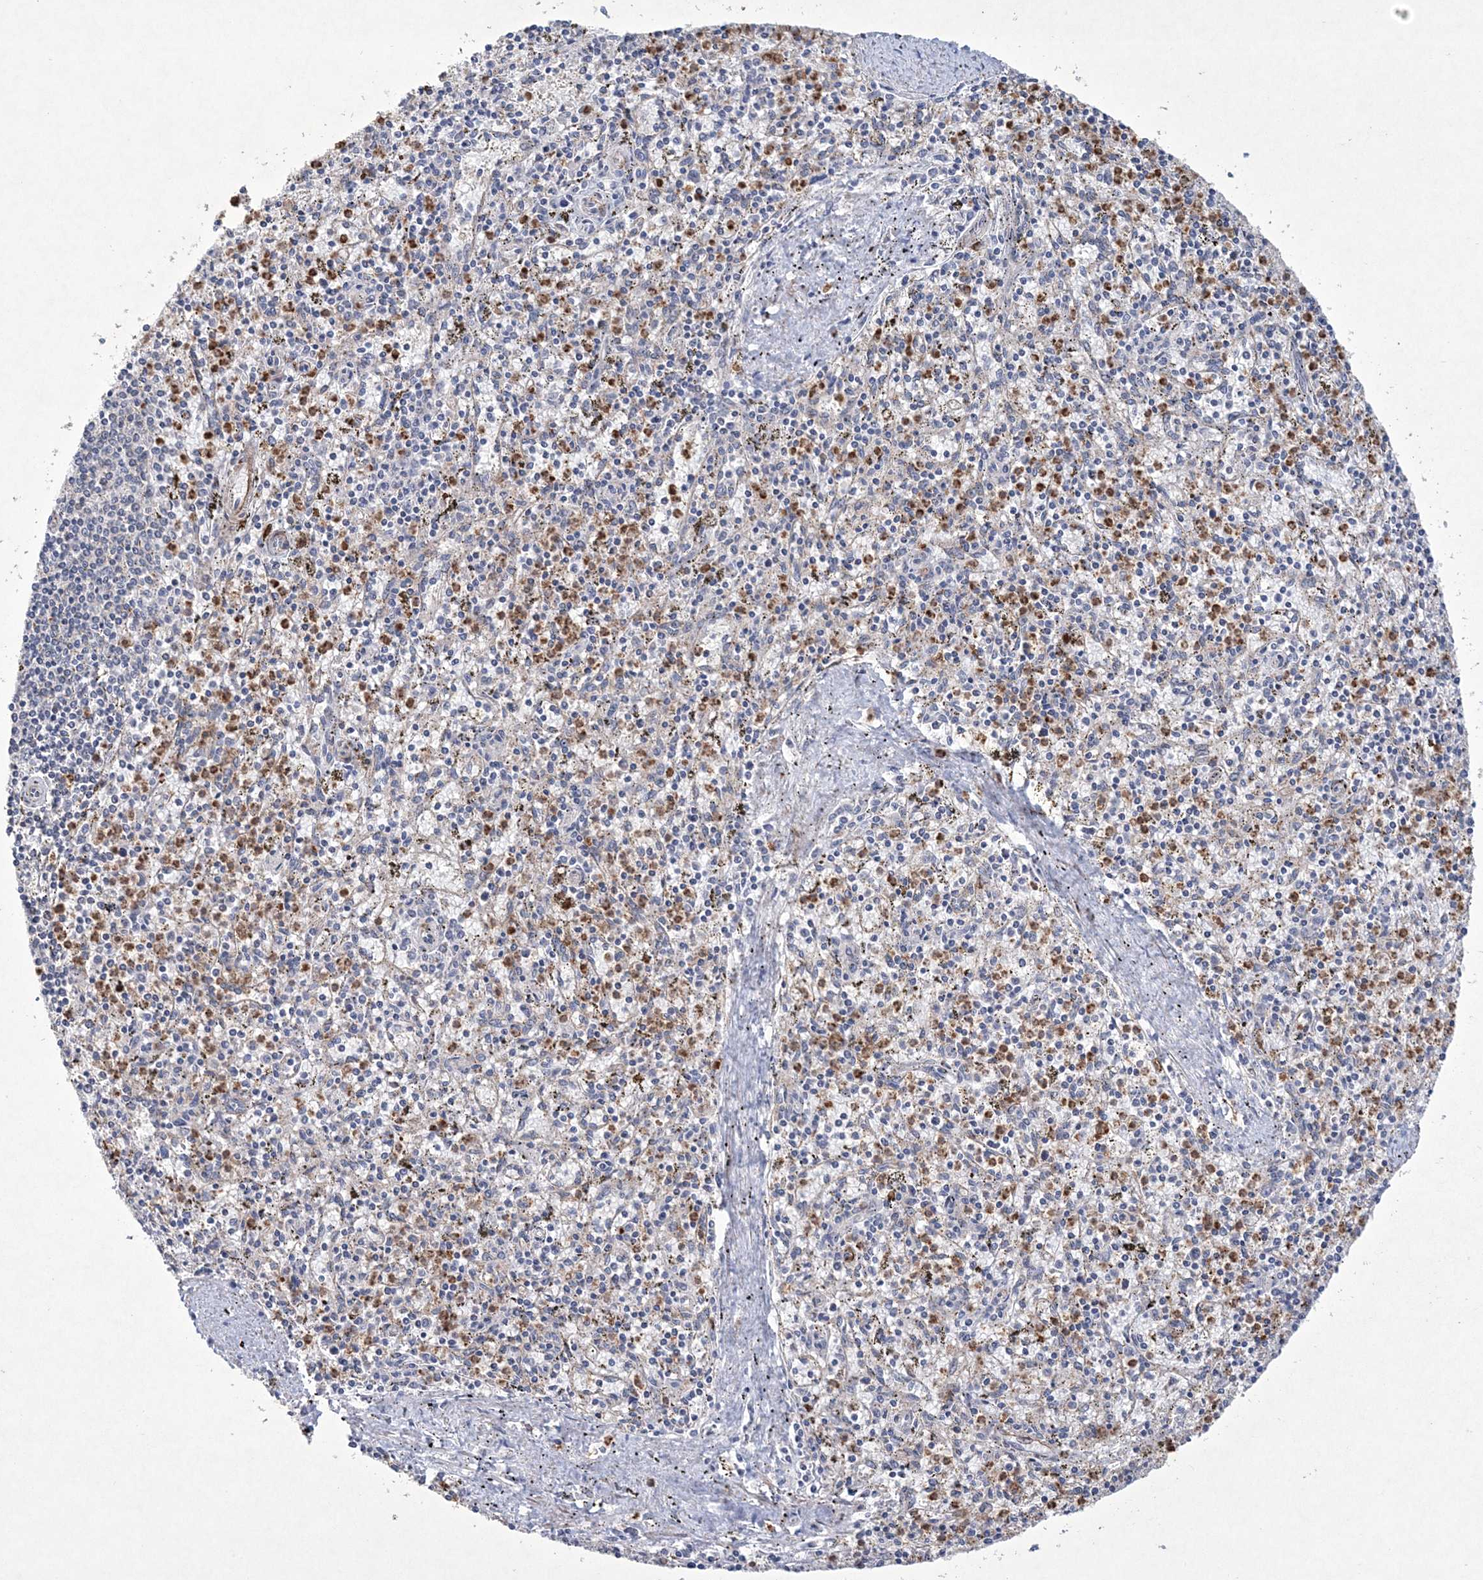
{"staining": {"intensity": "negative", "quantity": "none", "location": "none"}, "tissue": "spleen", "cell_type": "Cells in red pulp", "image_type": "normal", "snomed": [{"axis": "morphology", "description": "Normal tissue, NOS"}, {"axis": "topography", "description": "Spleen"}], "caption": "DAB immunohistochemical staining of normal spleen shows no significant staining in cells in red pulp.", "gene": "DPCD", "patient": {"sex": "male", "age": 72}}